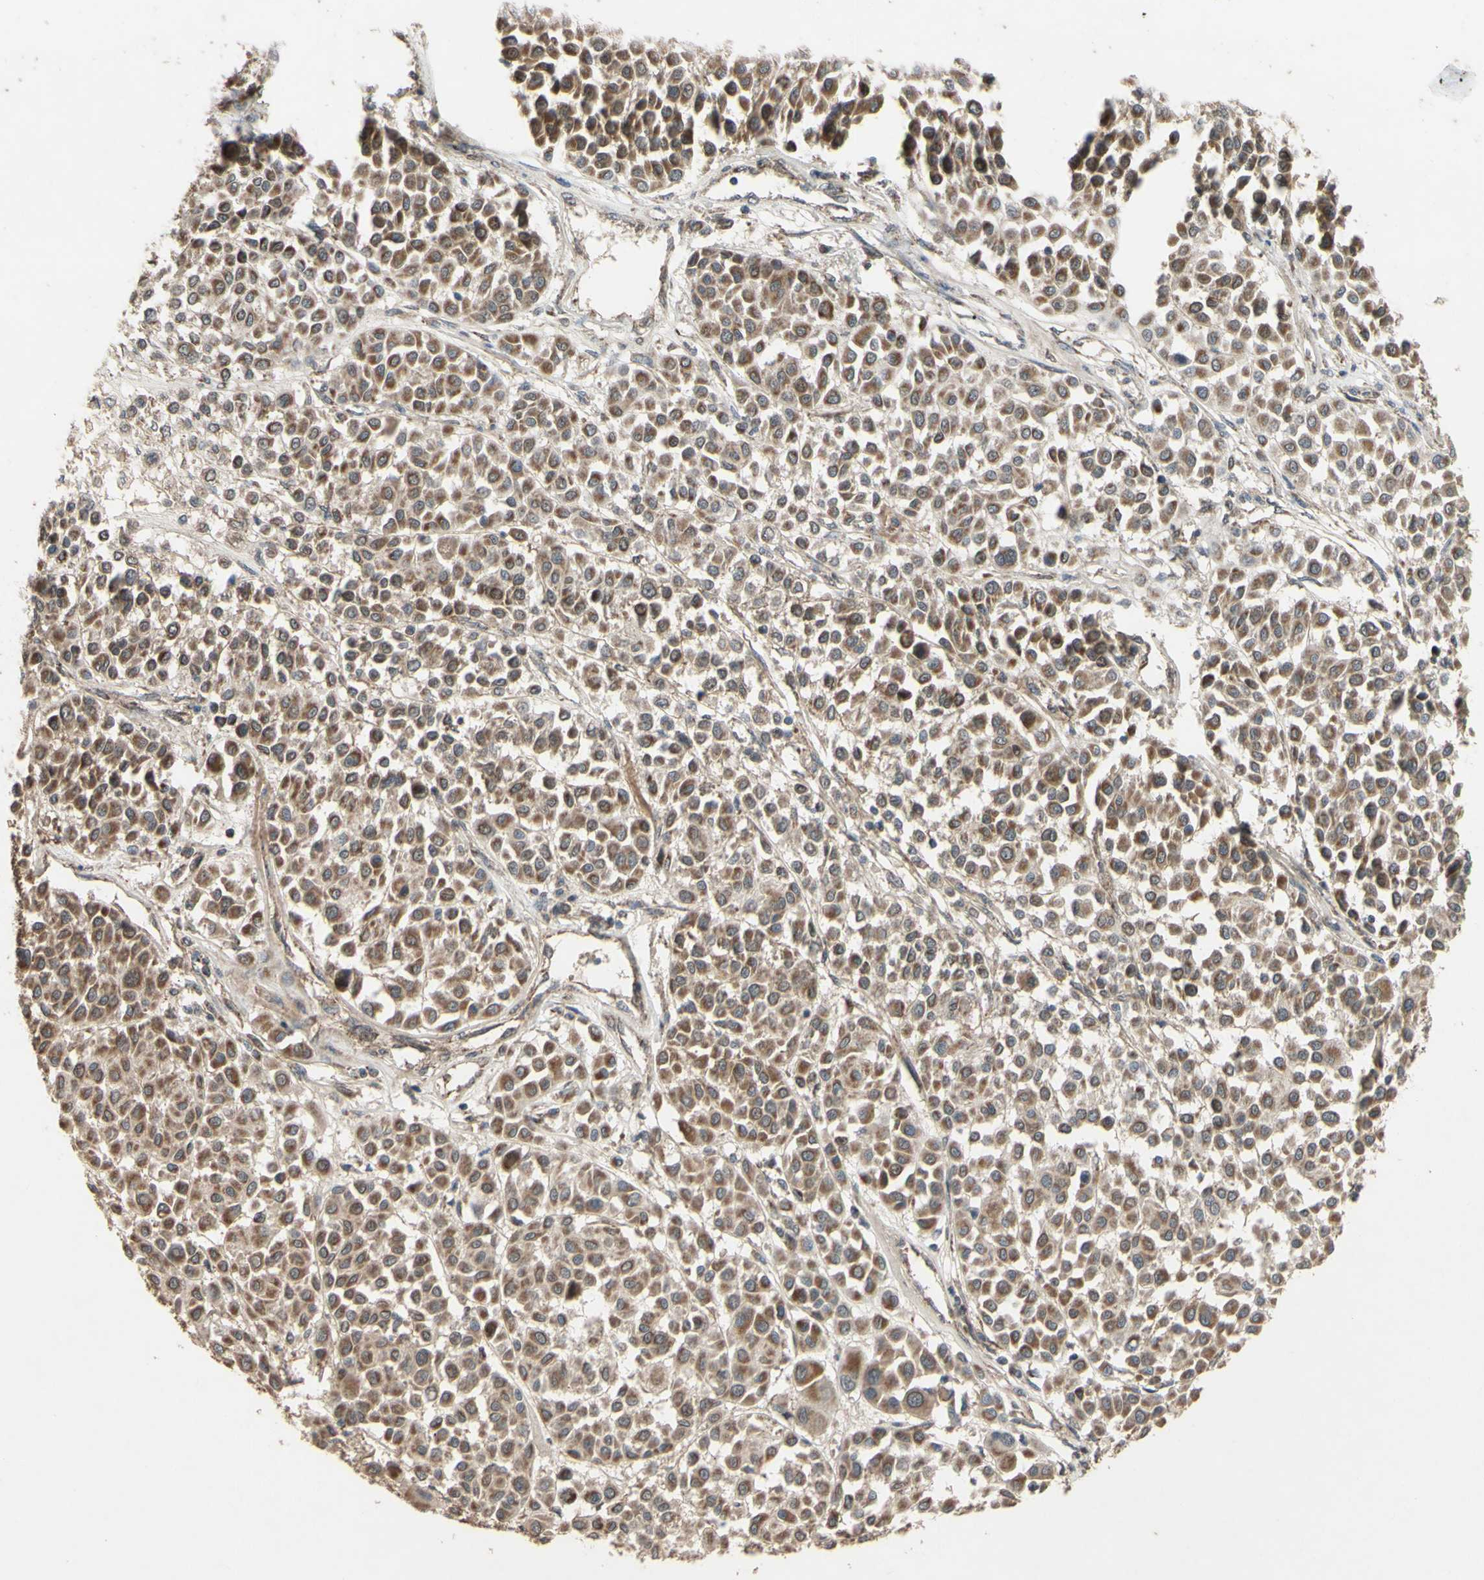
{"staining": {"intensity": "moderate", "quantity": ">75%", "location": "cytoplasmic/membranous"}, "tissue": "melanoma", "cell_type": "Tumor cells", "image_type": "cancer", "snomed": [{"axis": "morphology", "description": "Malignant melanoma, Metastatic site"}, {"axis": "topography", "description": "Soft tissue"}], "caption": "IHC (DAB (3,3'-diaminobenzidine)) staining of human melanoma displays moderate cytoplasmic/membranous protein staining in approximately >75% of tumor cells.", "gene": "CD164", "patient": {"sex": "male", "age": 41}}